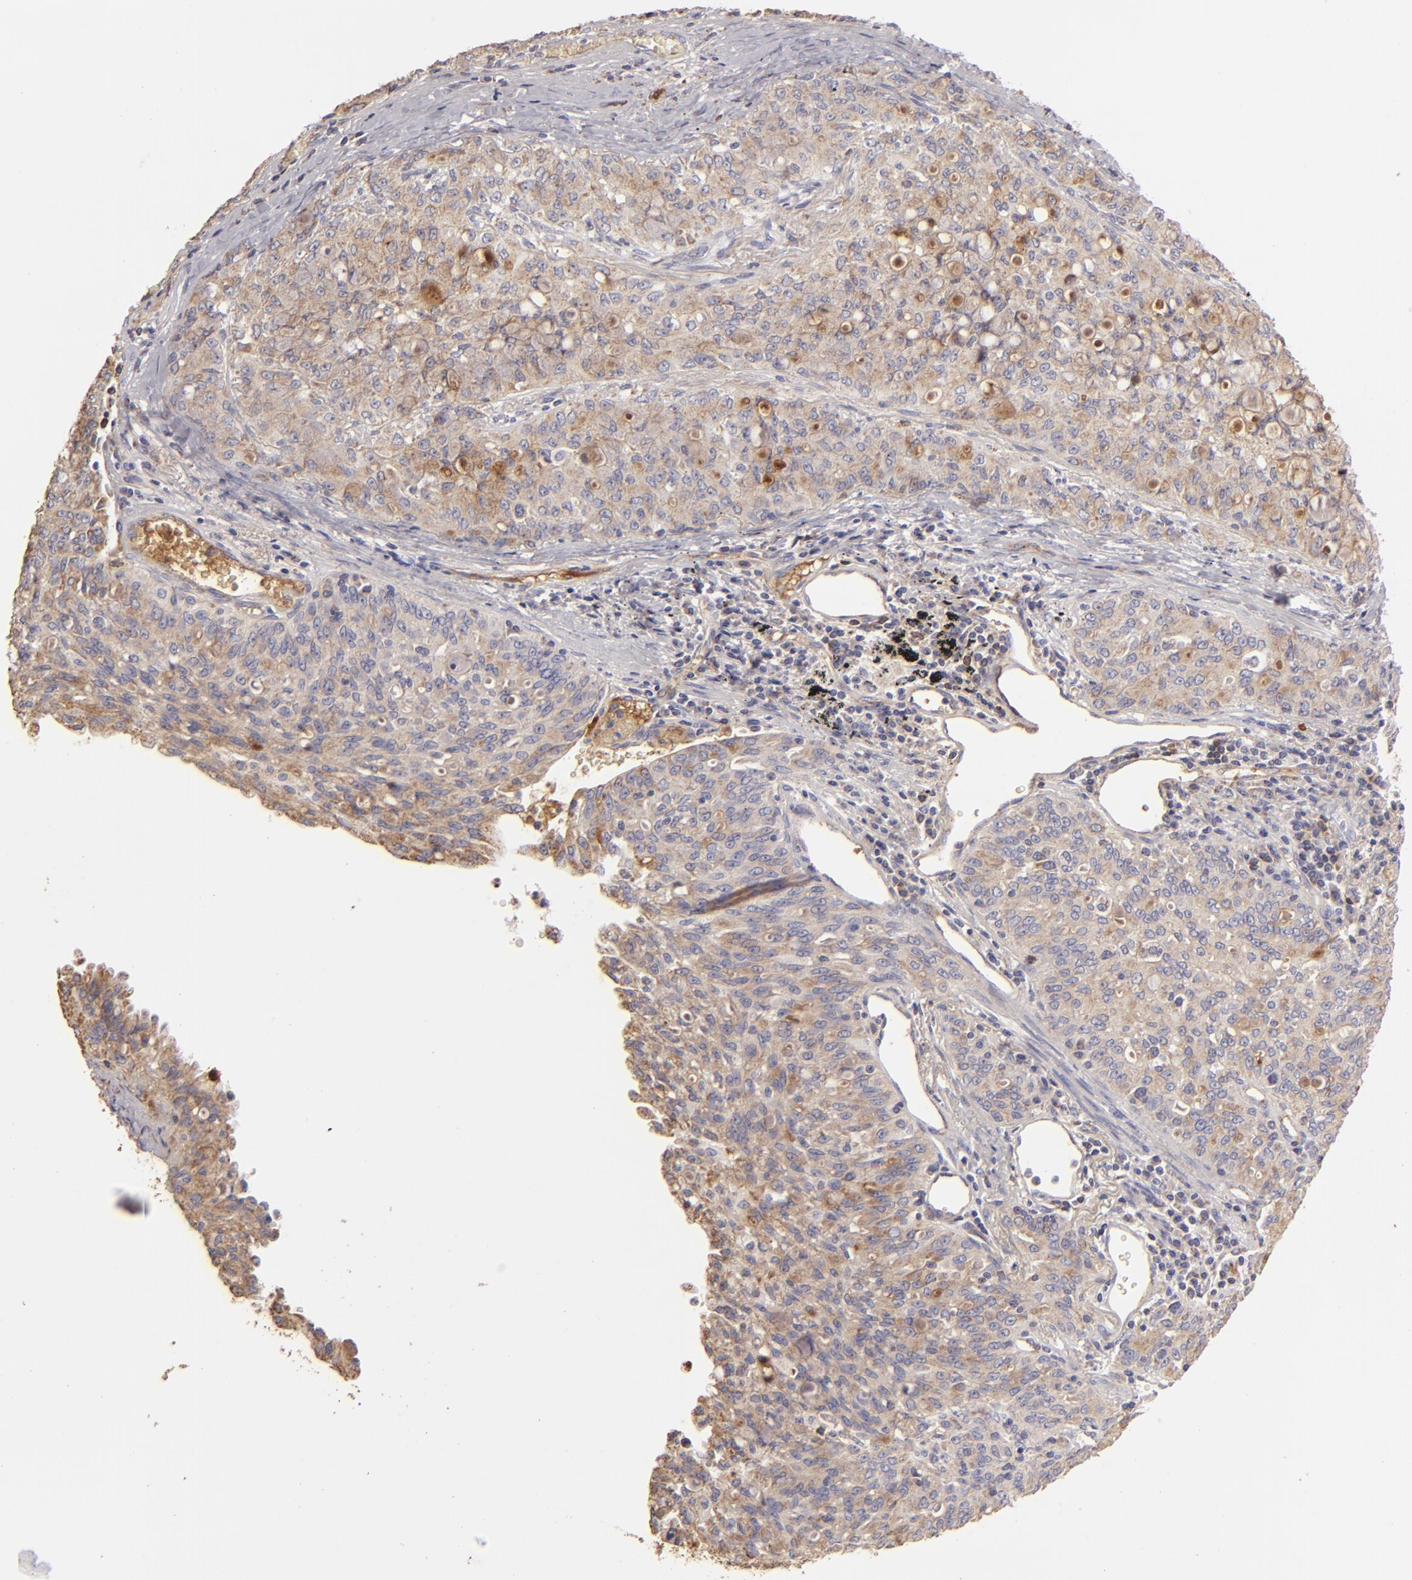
{"staining": {"intensity": "weak", "quantity": ">75%", "location": "cytoplasmic/membranous"}, "tissue": "lung cancer", "cell_type": "Tumor cells", "image_type": "cancer", "snomed": [{"axis": "morphology", "description": "Adenocarcinoma, NOS"}, {"axis": "topography", "description": "Lung"}], "caption": "IHC of human lung cancer (adenocarcinoma) shows low levels of weak cytoplasmic/membranous expression in approximately >75% of tumor cells. (IHC, brightfield microscopy, high magnification).", "gene": "CFB", "patient": {"sex": "female", "age": 44}}